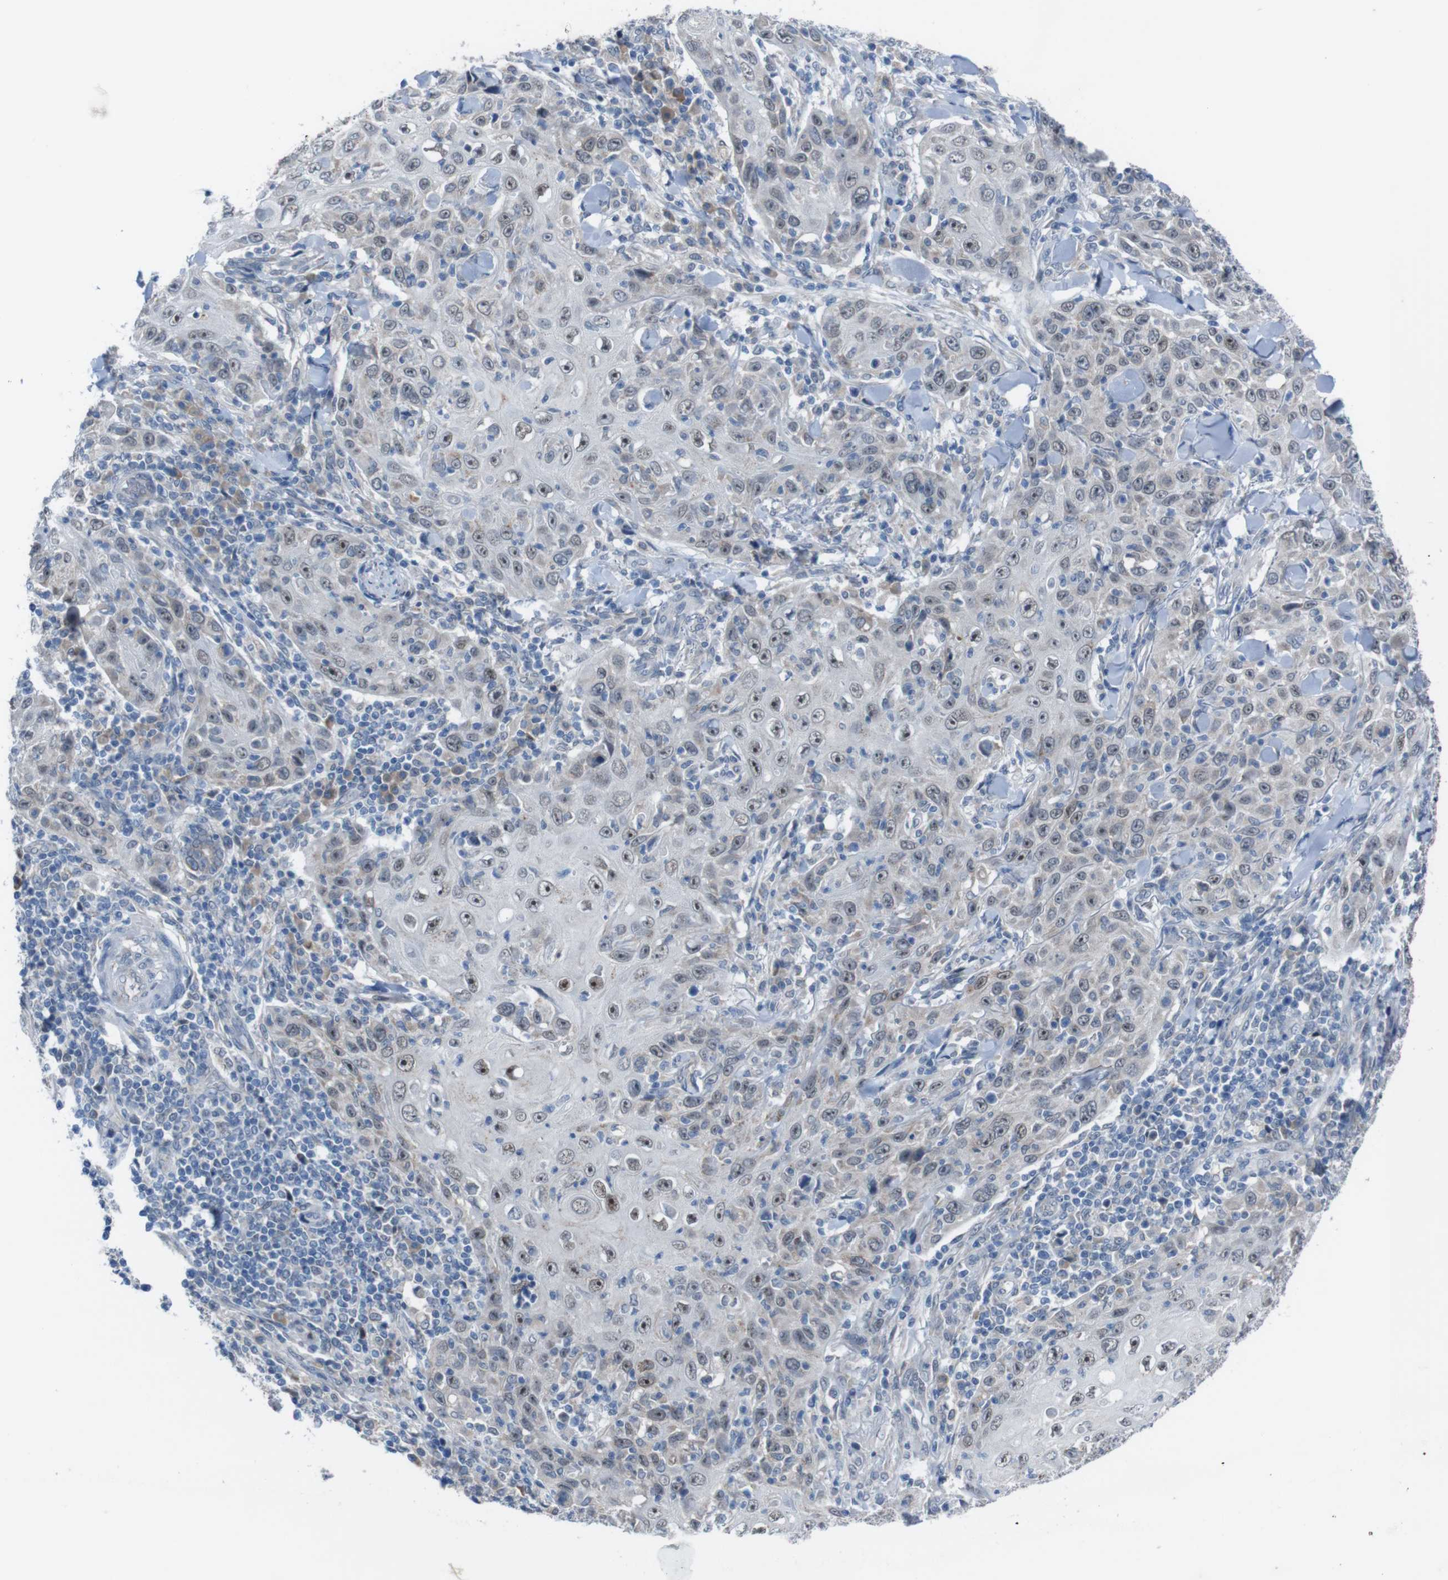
{"staining": {"intensity": "moderate", "quantity": "<25%", "location": "nuclear"}, "tissue": "skin cancer", "cell_type": "Tumor cells", "image_type": "cancer", "snomed": [{"axis": "morphology", "description": "Squamous cell carcinoma, NOS"}, {"axis": "topography", "description": "Skin"}], "caption": "Immunohistochemistry photomicrograph of neoplastic tissue: human skin squamous cell carcinoma stained using immunohistochemistry exhibits low levels of moderate protein expression localized specifically in the nuclear of tumor cells, appearing as a nuclear brown color.", "gene": "CDH22", "patient": {"sex": "female", "age": 88}}